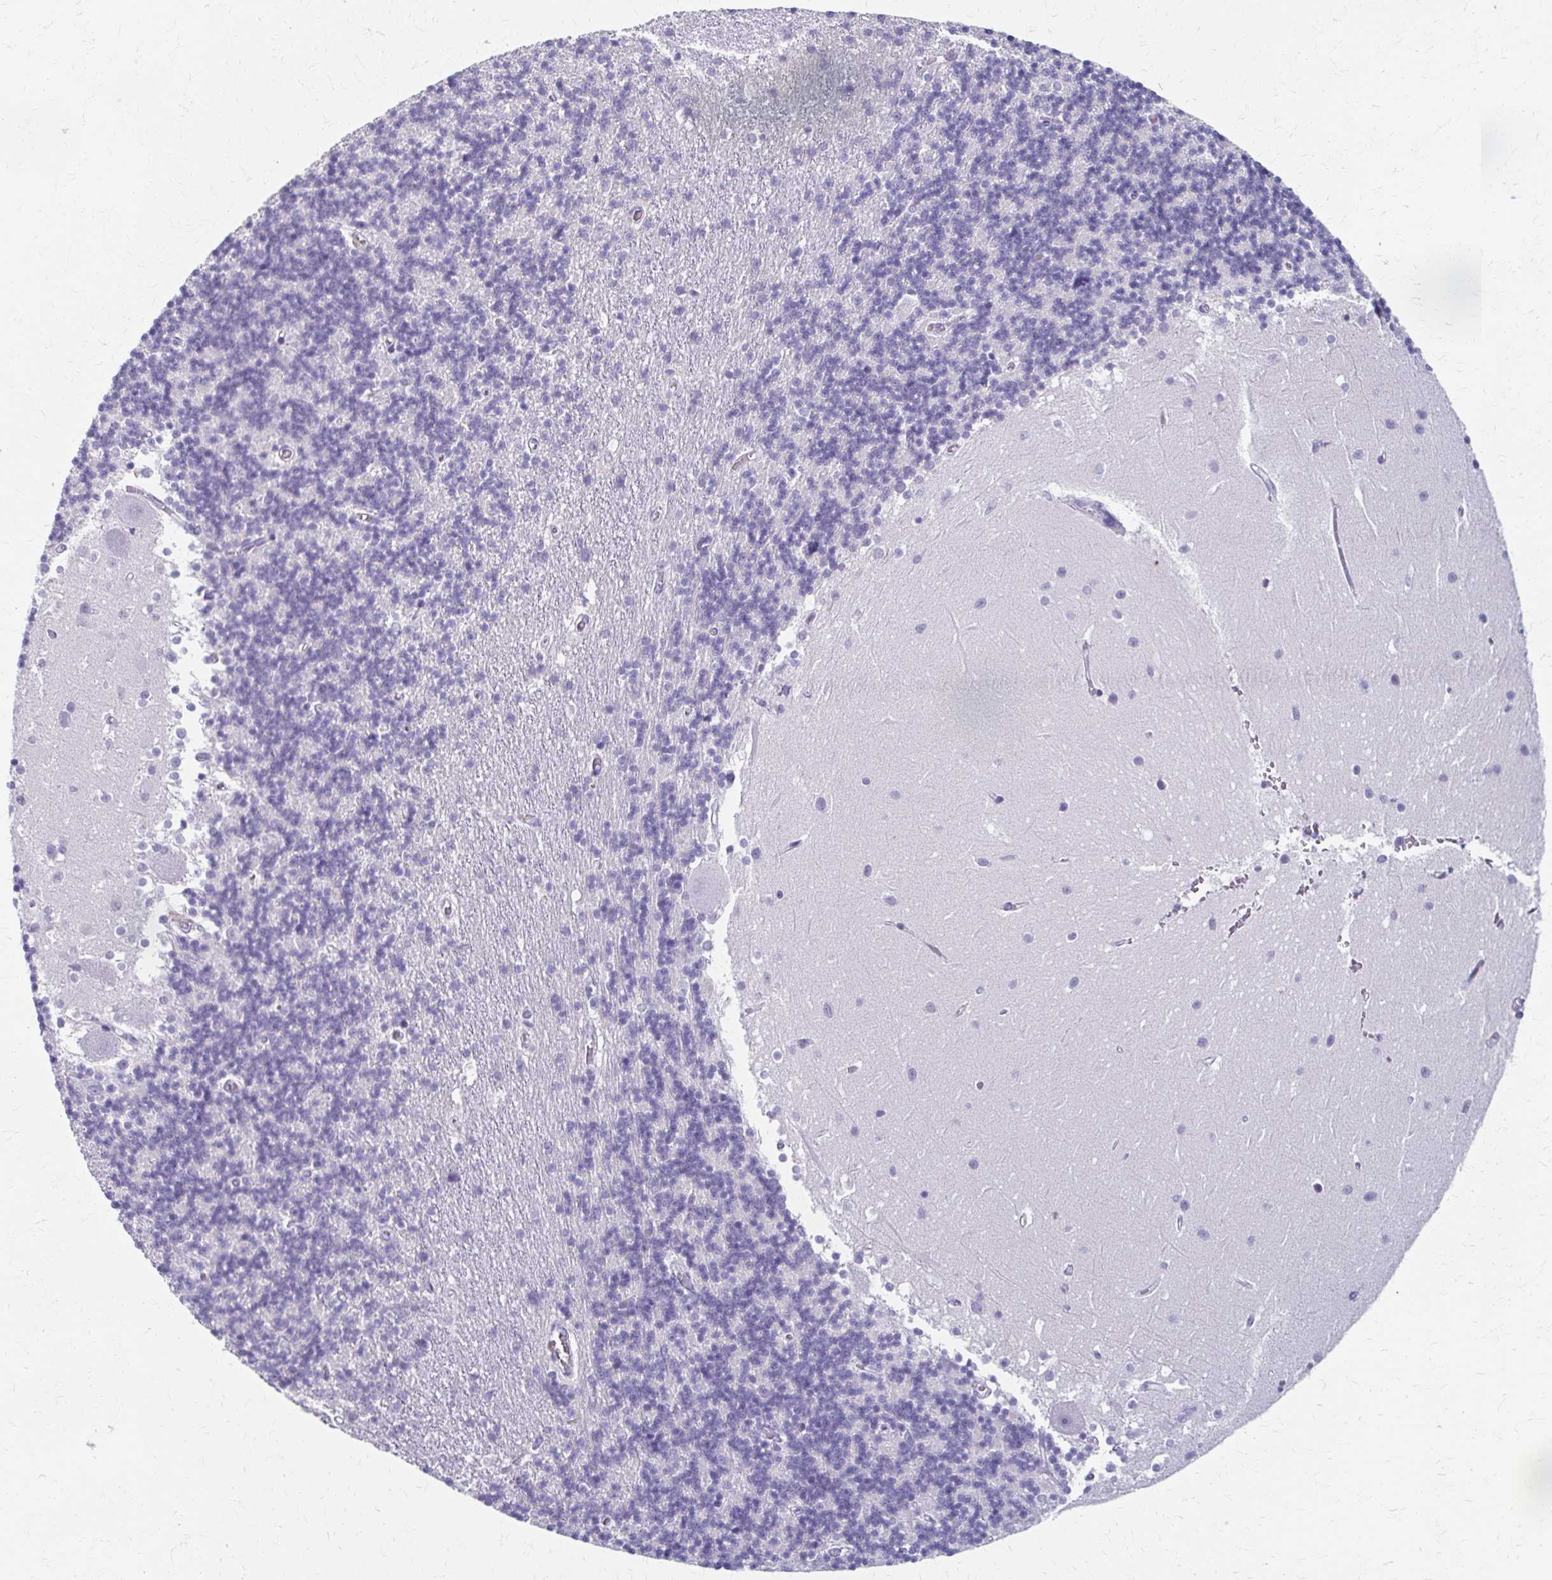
{"staining": {"intensity": "negative", "quantity": "none", "location": "none"}, "tissue": "cerebellum", "cell_type": "Cells in granular layer", "image_type": "normal", "snomed": [{"axis": "morphology", "description": "Normal tissue, NOS"}, {"axis": "topography", "description": "Cerebellum"}], "caption": "An immunohistochemistry (IHC) histopathology image of unremarkable cerebellum is shown. There is no staining in cells in granular layer of cerebellum. (DAB immunohistochemistry (IHC) with hematoxylin counter stain).", "gene": "CYB5A", "patient": {"sex": "male", "age": 54}}